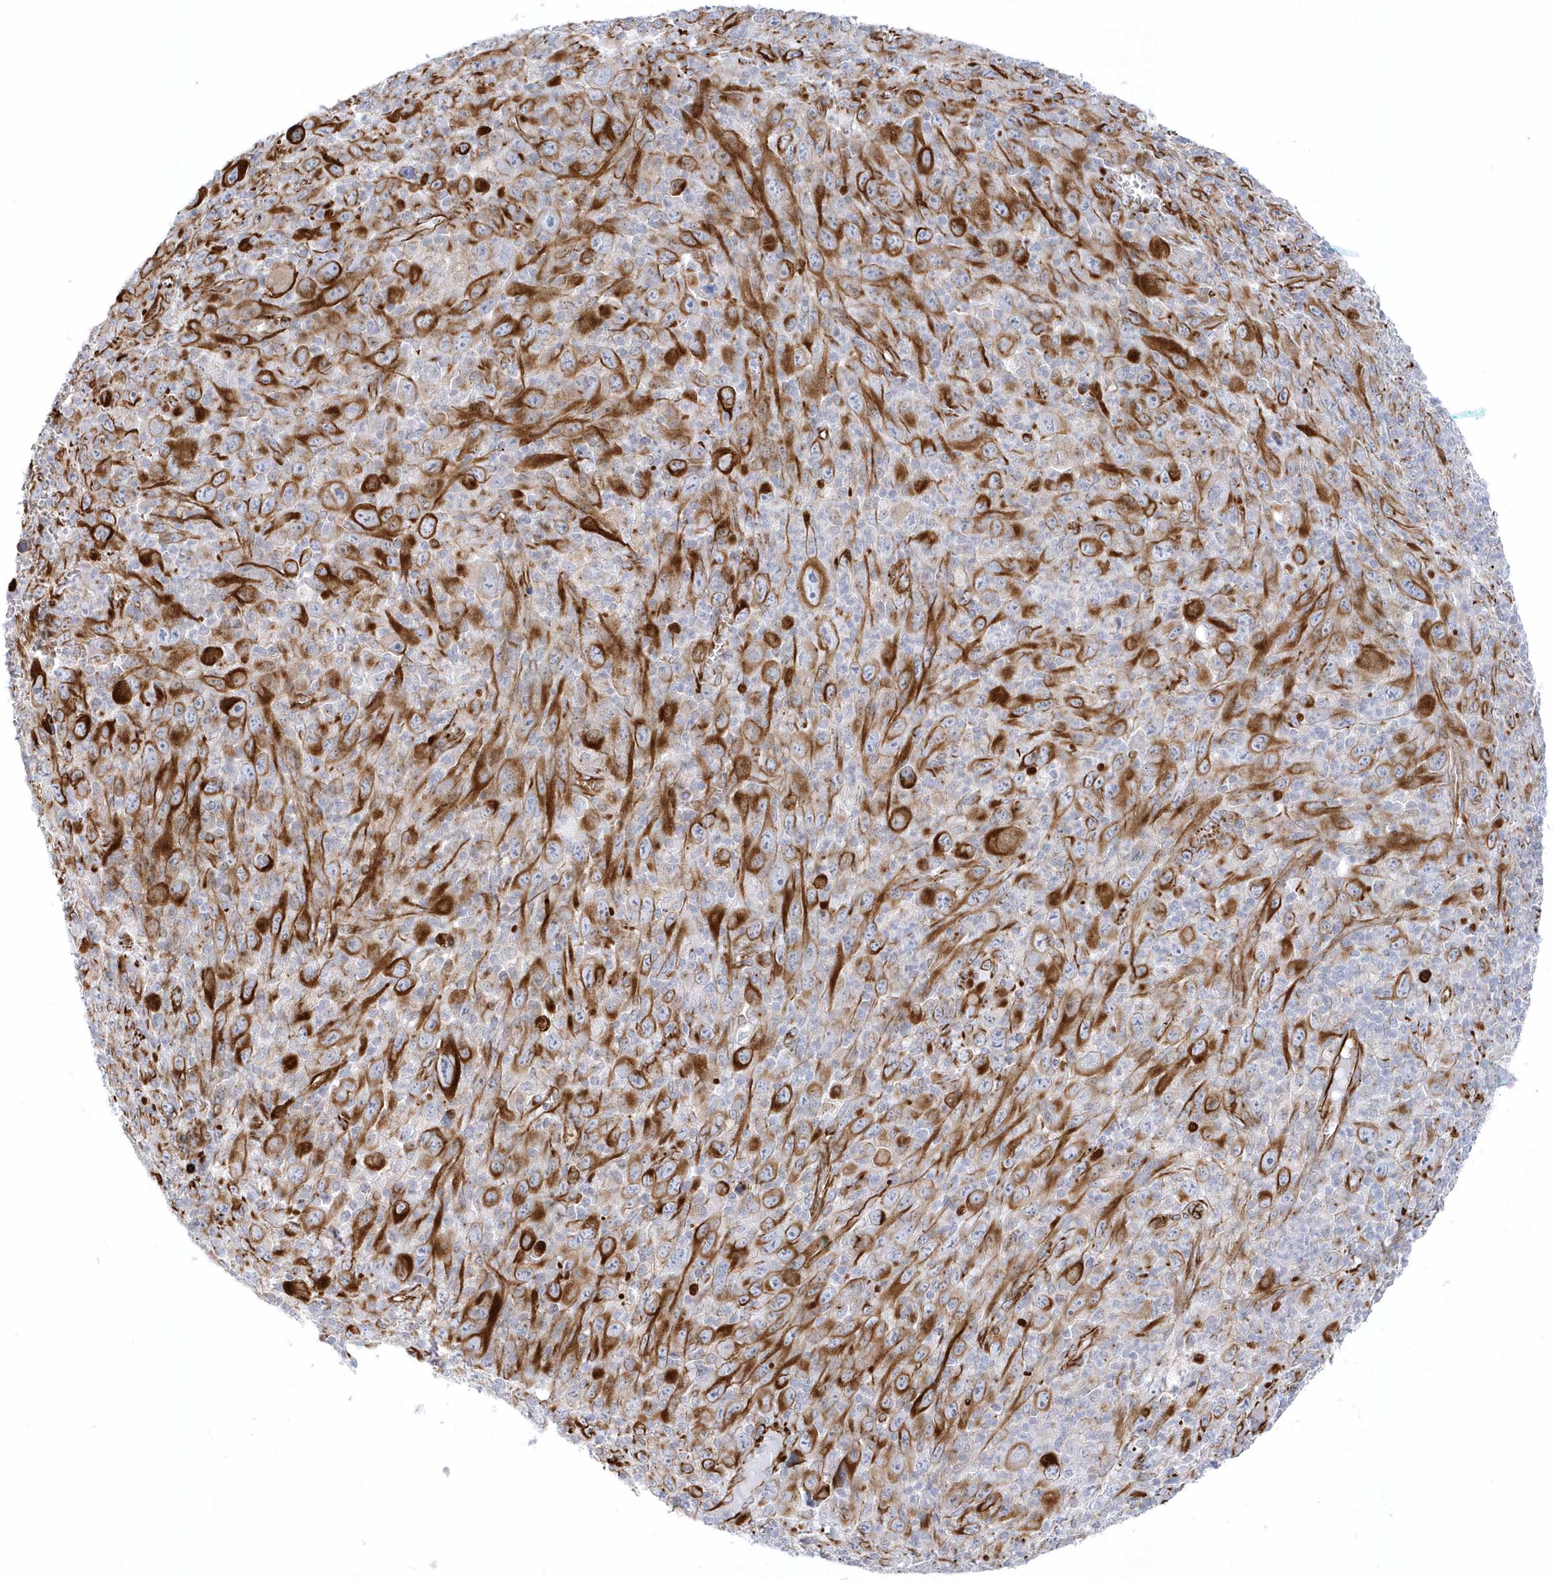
{"staining": {"intensity": "strong", "quantity": "25%-75%", "location": "cytoplasmic/membranous"}, "tissue": "melanoma", "cell_type": "Tumor cells", "image_type": "cancer", "snomed": [{"axis": "morphology", "description": "Malignant melanoma, Metastatic site"}, {"axis": "topography", "description": "Skin"}], "caption": "DAB immunohistochemical staining of melanoma demonstrates strong cytoplasmic/membranous protein positivity in approximately 25%-75% of tumor cells.", "gene": "PPIL6", "patient": {"sex": "female", "age": 56}}